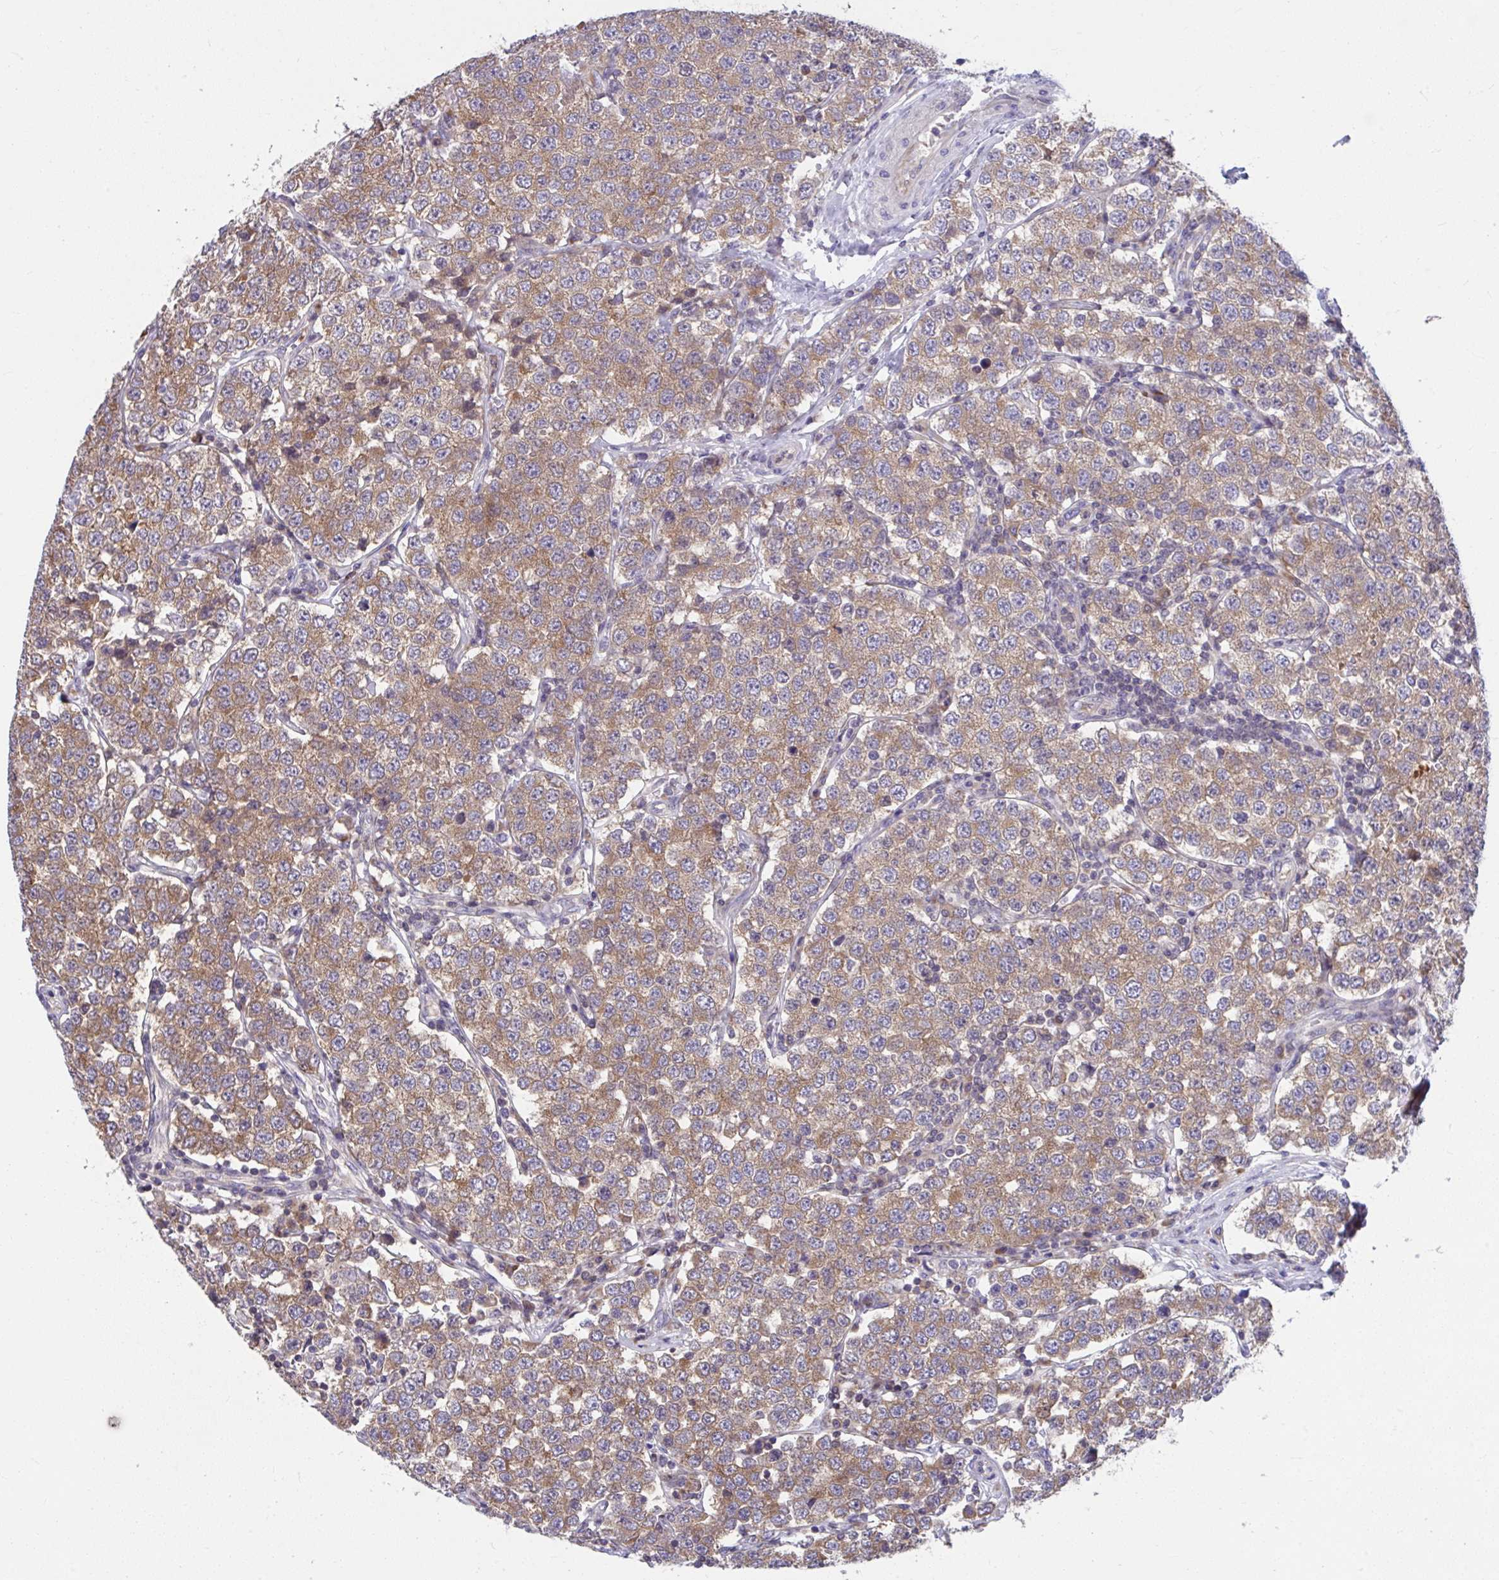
{"staining": {"intensity": "moderate", "quantity": ">75%", "location": "cytoplasmic/membranous"}, "tissue": "testis cancer", "cell_type": "Tumor cells", "image_type": "cancer", "snomed": [{"axis": "morphology", "description": "Seminoma, NOS"}, {"axis": "topography", "description": "Testis"}], "caption": "IHC (DAB) staining of human testis cancer (seminoma) exhibits moderate cytoplasmic/membranous protein staining in approximately >75% of tumor cells. (DAB = brown stain, brightfield microscopy at high magnification).", "gene": "PCDHB7", "patient": {"sex": "male", "age": 34}}